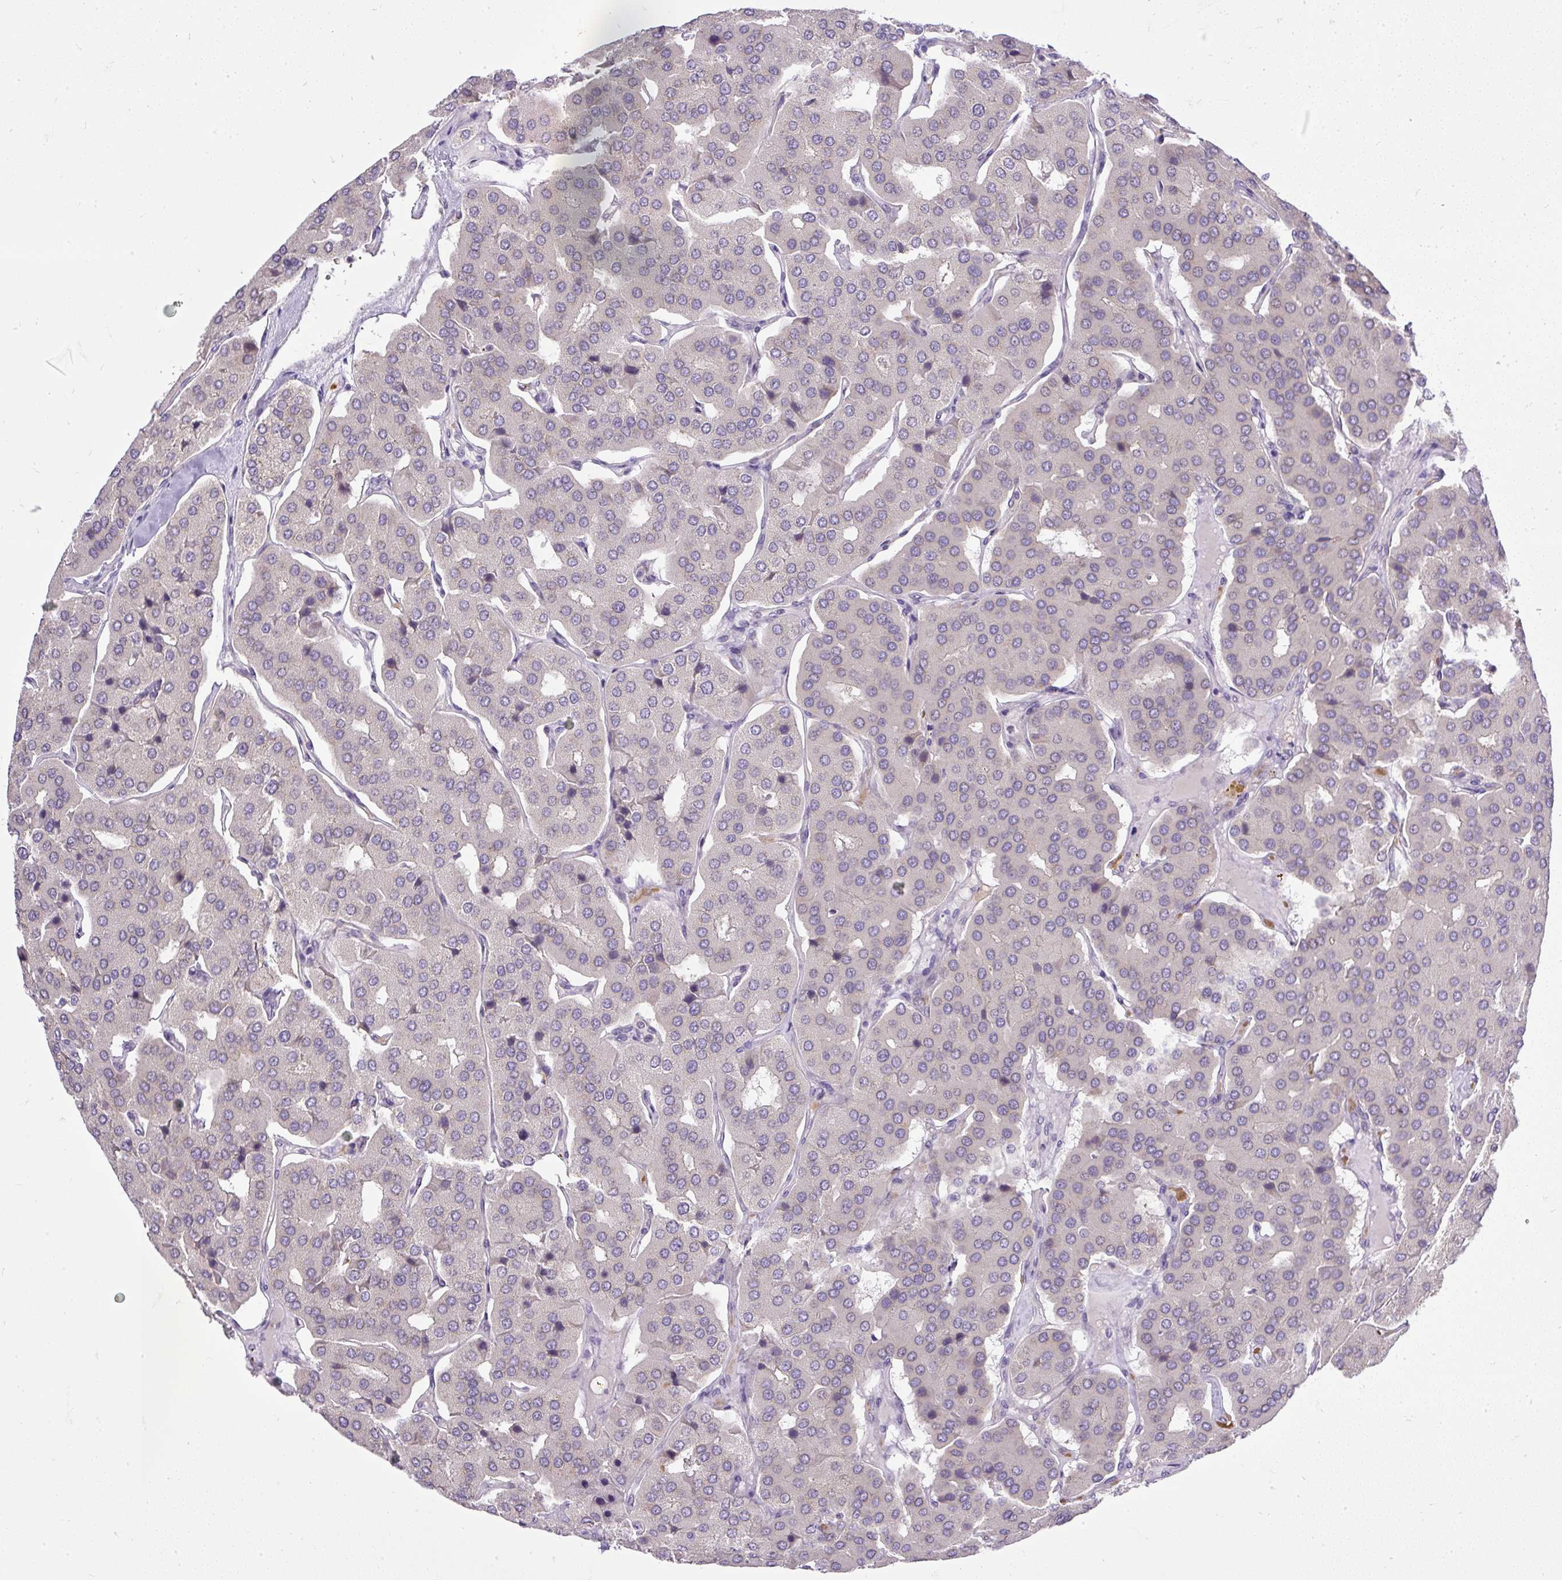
{"staining": {"intensity": "negative", "quantity": "none", "location": "none"}, "tissue": "parathyroid gland", "cell_type": "Glandular cells", "image_type": "normal", "snomed": [{"axis": "morphology", "description": "Normal tissue, NOS"}, {"axis": "morphology", "description": "Adenoma, NOS"}, {"axis": "topography", "description": "Parathyroid gland"}], "caption": "Immunohistochemical staining of unremarkable human parathyroid gland reveals no significant expression in glandular cells. The staining is performed using DAB brown chromogen with nuclei counter-stained in using hematoxylin.", "gene": "SMC4", "patient": {"sex": "female", "age": 86}}